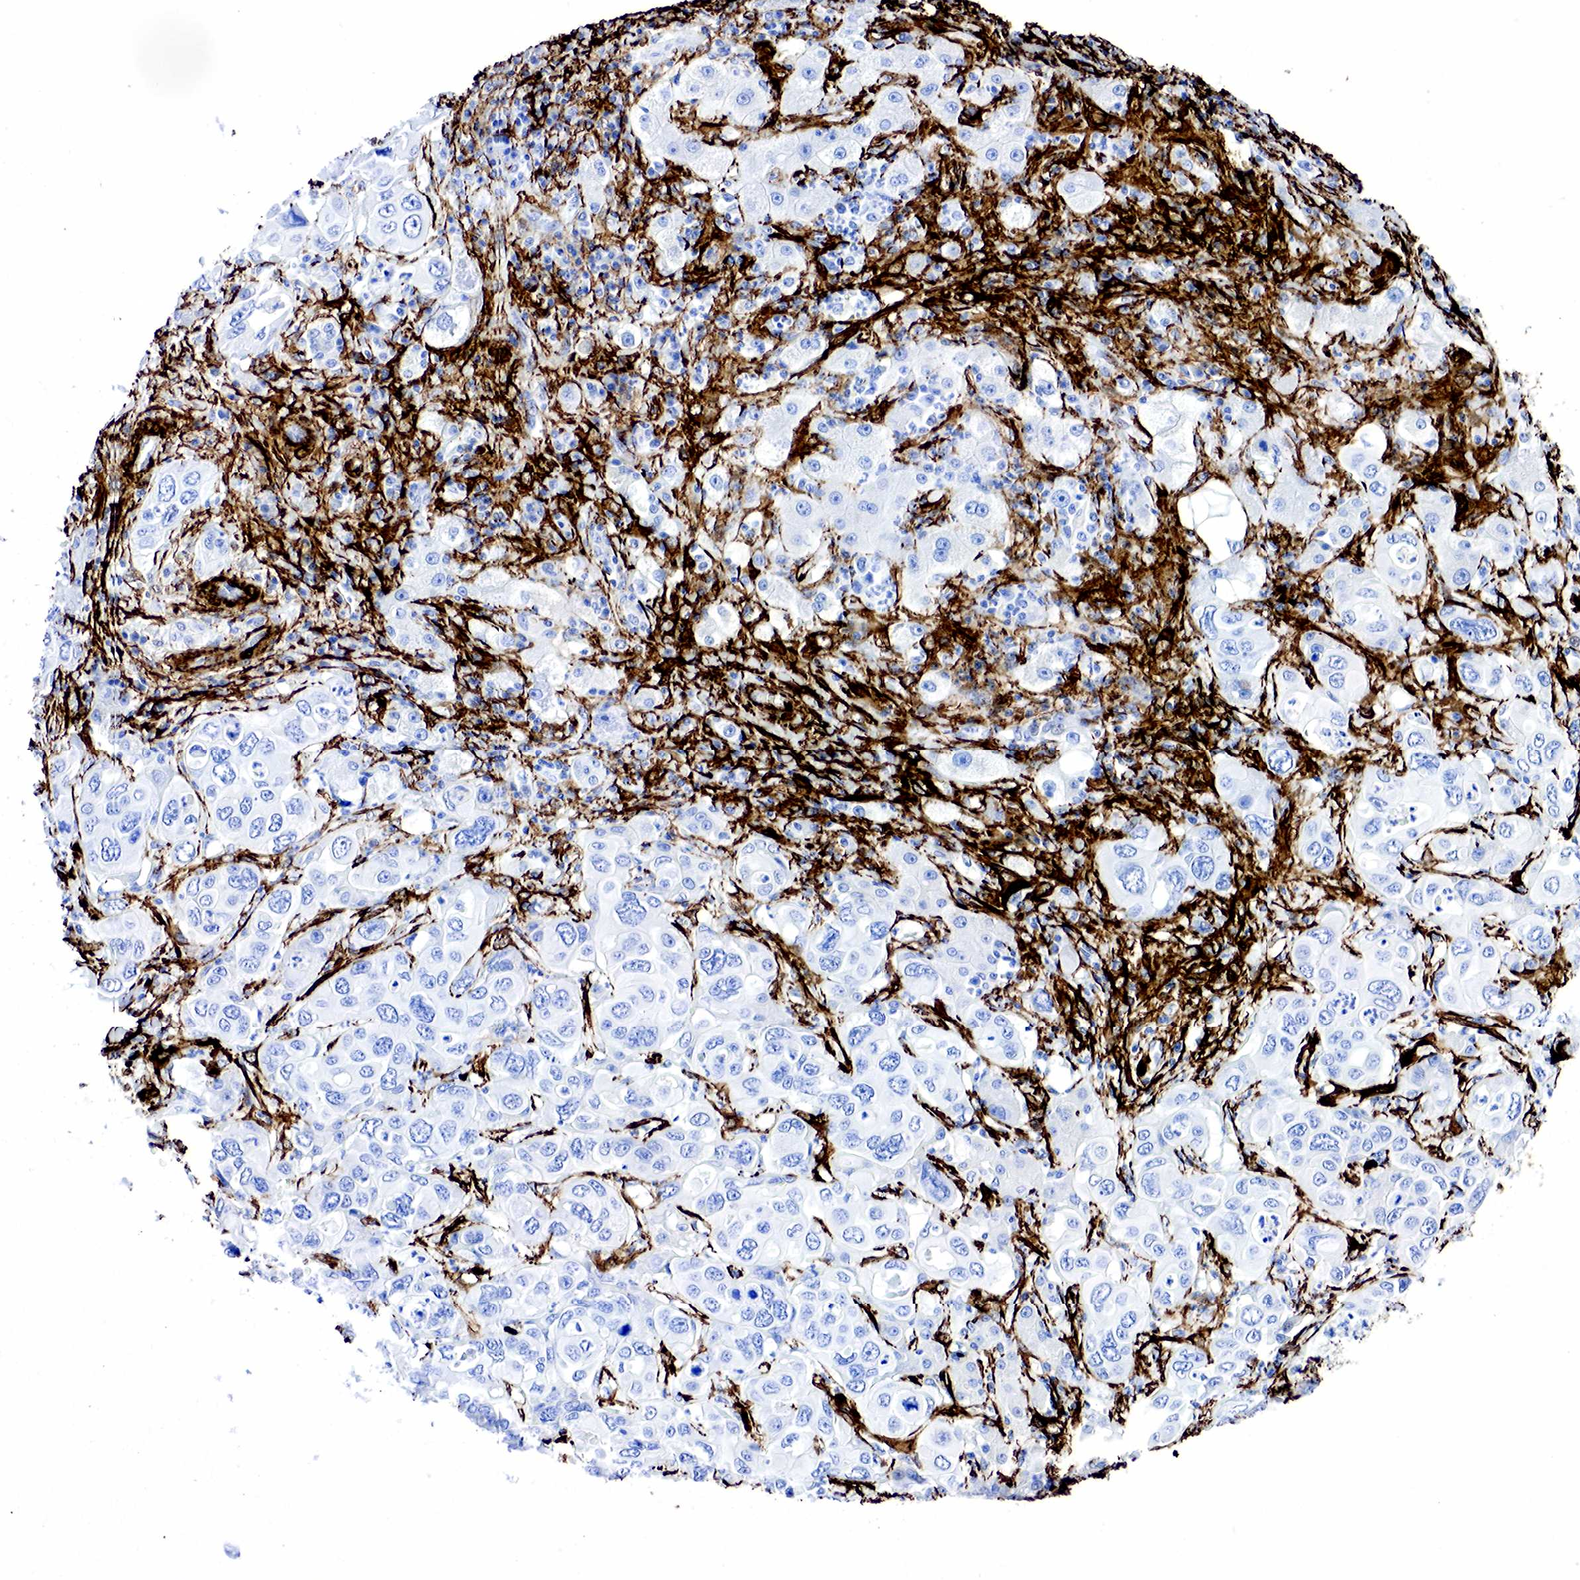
{"staining": {"intensity": "negative", "quantity": "none", "location": "none"}, "tissue": "liver cancer", "cell_type": "Tumor cells", "image_type": "cancer", "snomed": [{"axis": "morphology", "description": "Cholangiocarcinoma"}, {"axis": "topography", "description": "Liver"}], "caption": "Tumor cells are negative for brown protein staining in liver cancer.", "gene": "ACTA2", "patient": {"sex": "female", "age": 79}}